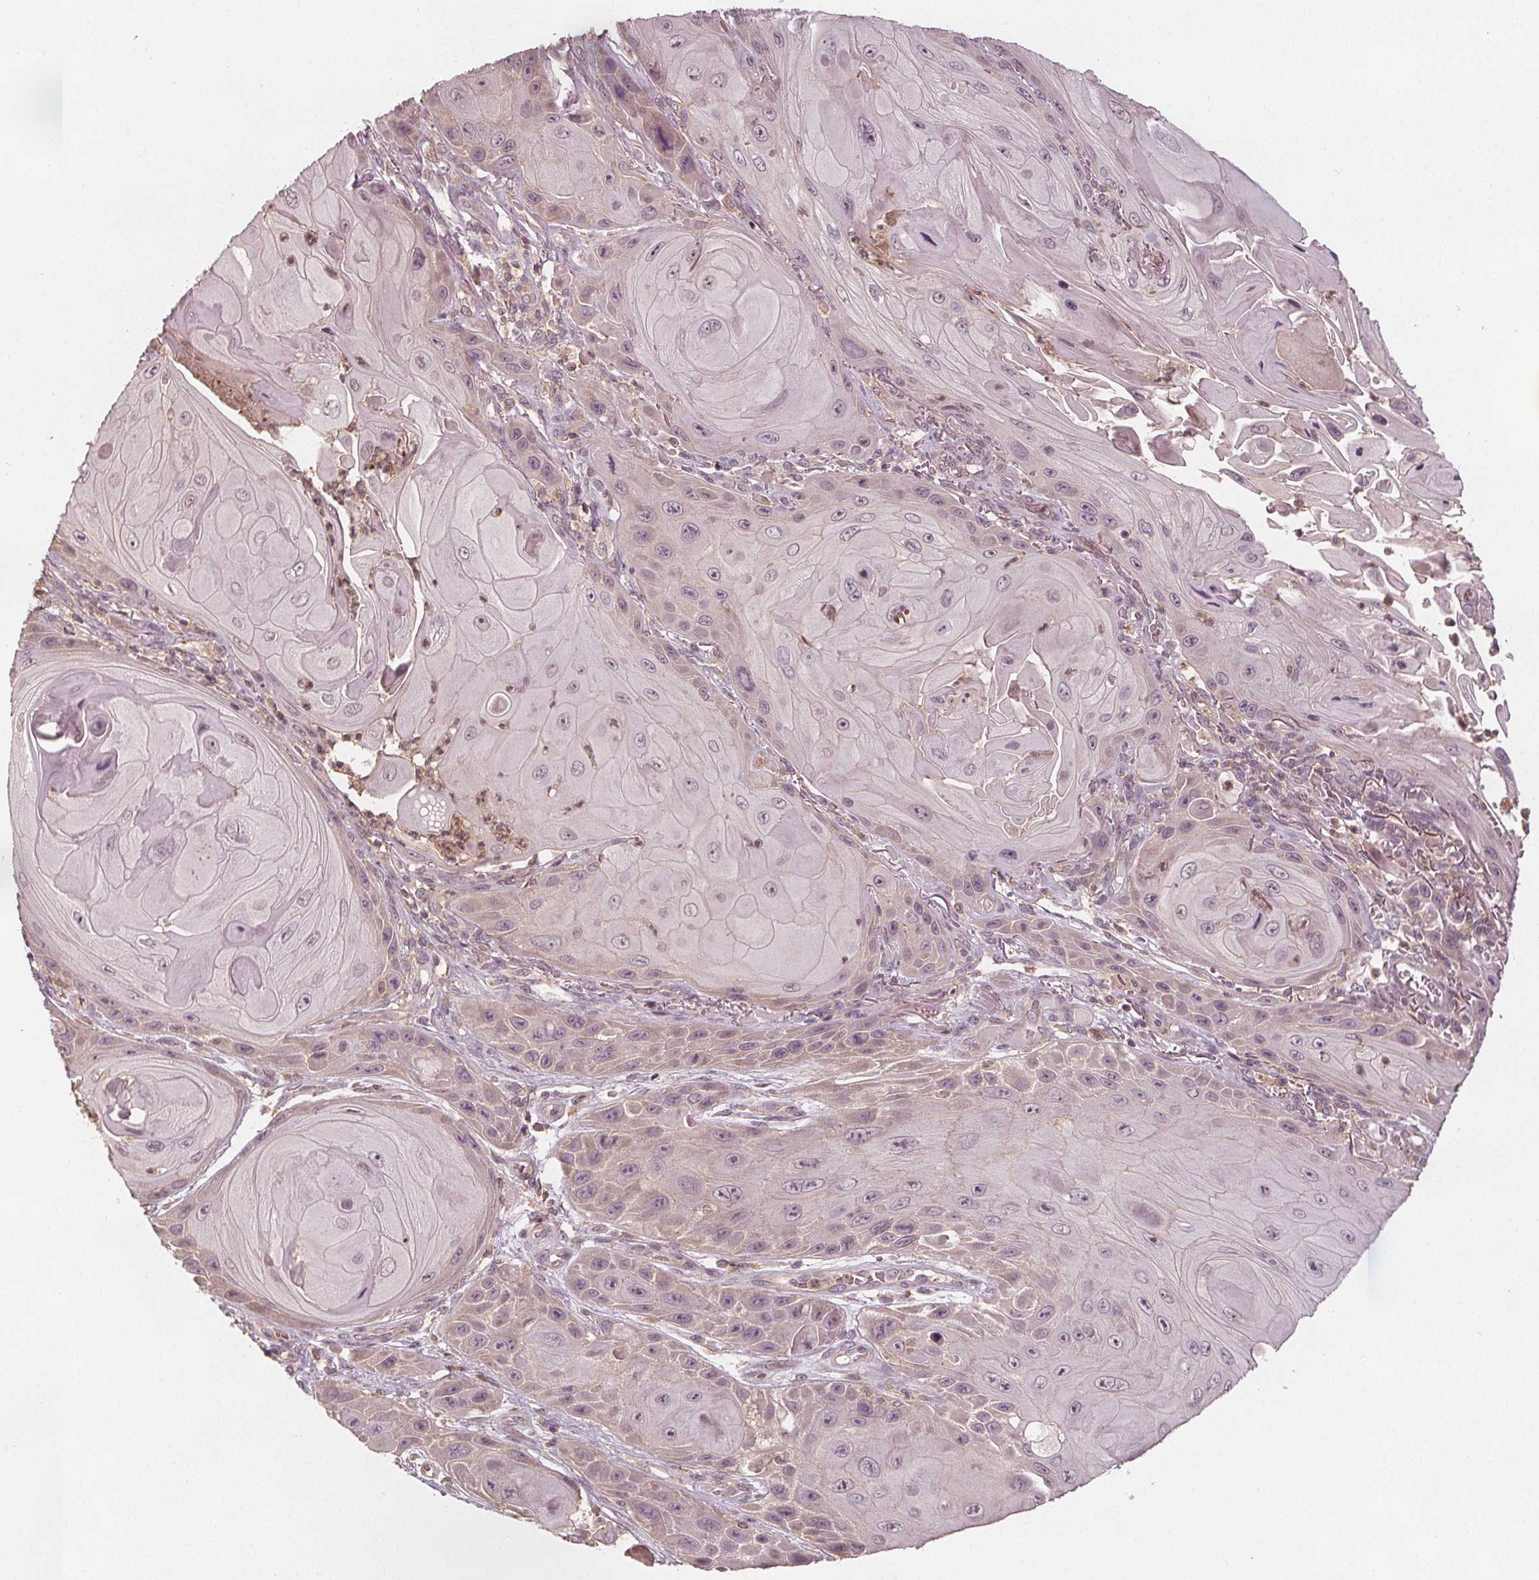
{"staining": {"intensity": "negative", "quantity": "none", "location": "none"}, "tissue": "skin cancer", "cell_type": "Tumor cells", "image_type": "cancer", "snomed": [{"axis": "morphology", "description": "Squamous cell carcinoma, NOS"}, {"axis": "topography", "description": "Skin"}], "caption": "This is an immunohistochemistry photomicrograph of skin cancer. There is no positivity in tumor cells.", "gene": "GNB2", "patient": {"sex": "female", "age": 94}}